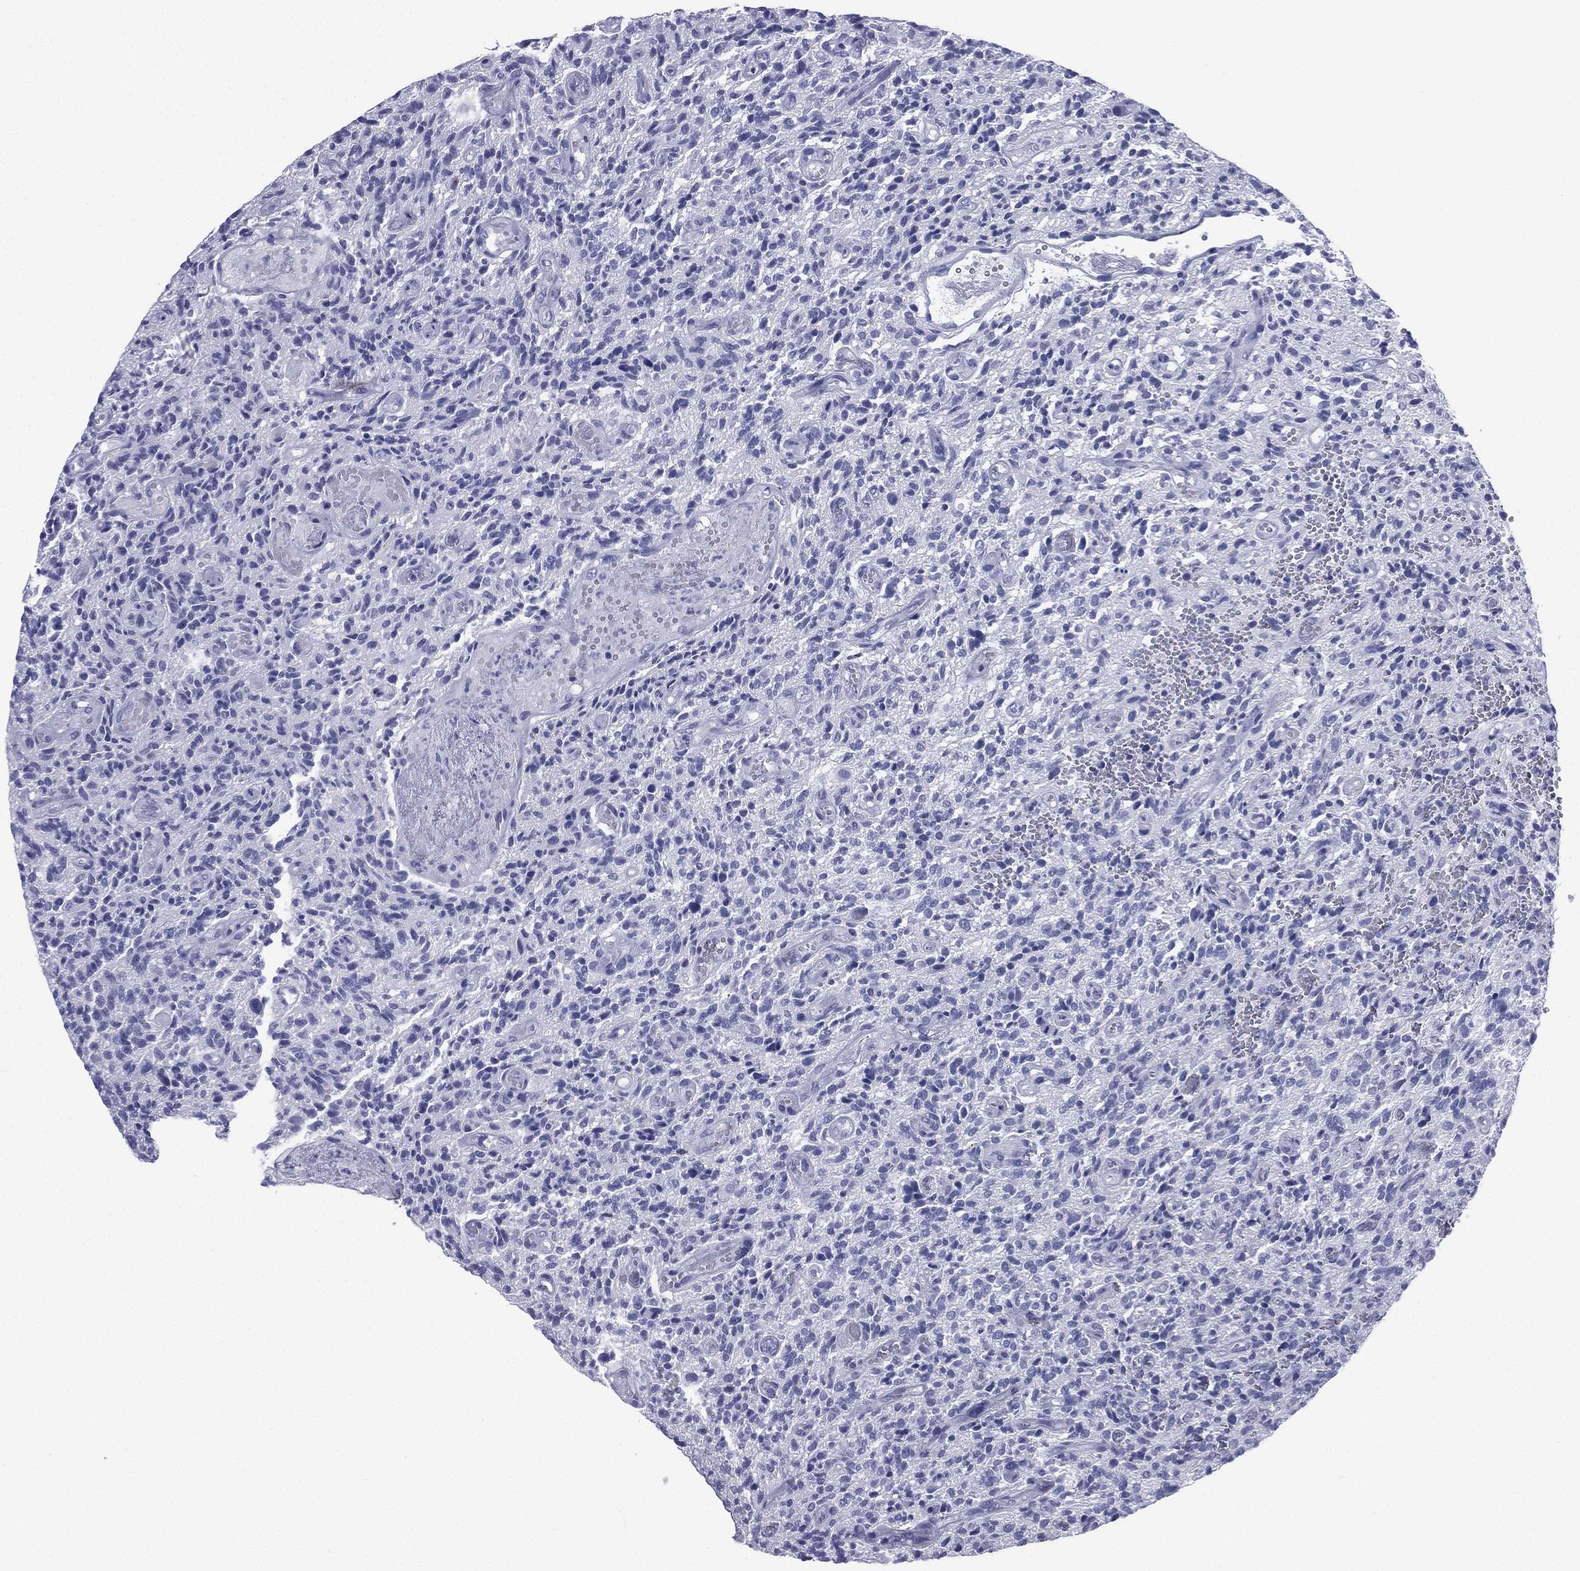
{"staining": {"intensity": "negative", "quantity": "none", "location": "none"}, "tissue": "glioma", "cell_type": "Tumor cells", "image_type": "cancer", "snomed": [{"axis": "morphology", "description": "Glioma, malignant, High grade"}, {"axis": "topography", "description": "Brain"}], "caption": "High-grade glioma (malignant) stained for a protein using immunohistochemistry displays no positivity tumor cells.", "gene": "FCER2", "patient": {"sex": "male", "age": 64}}